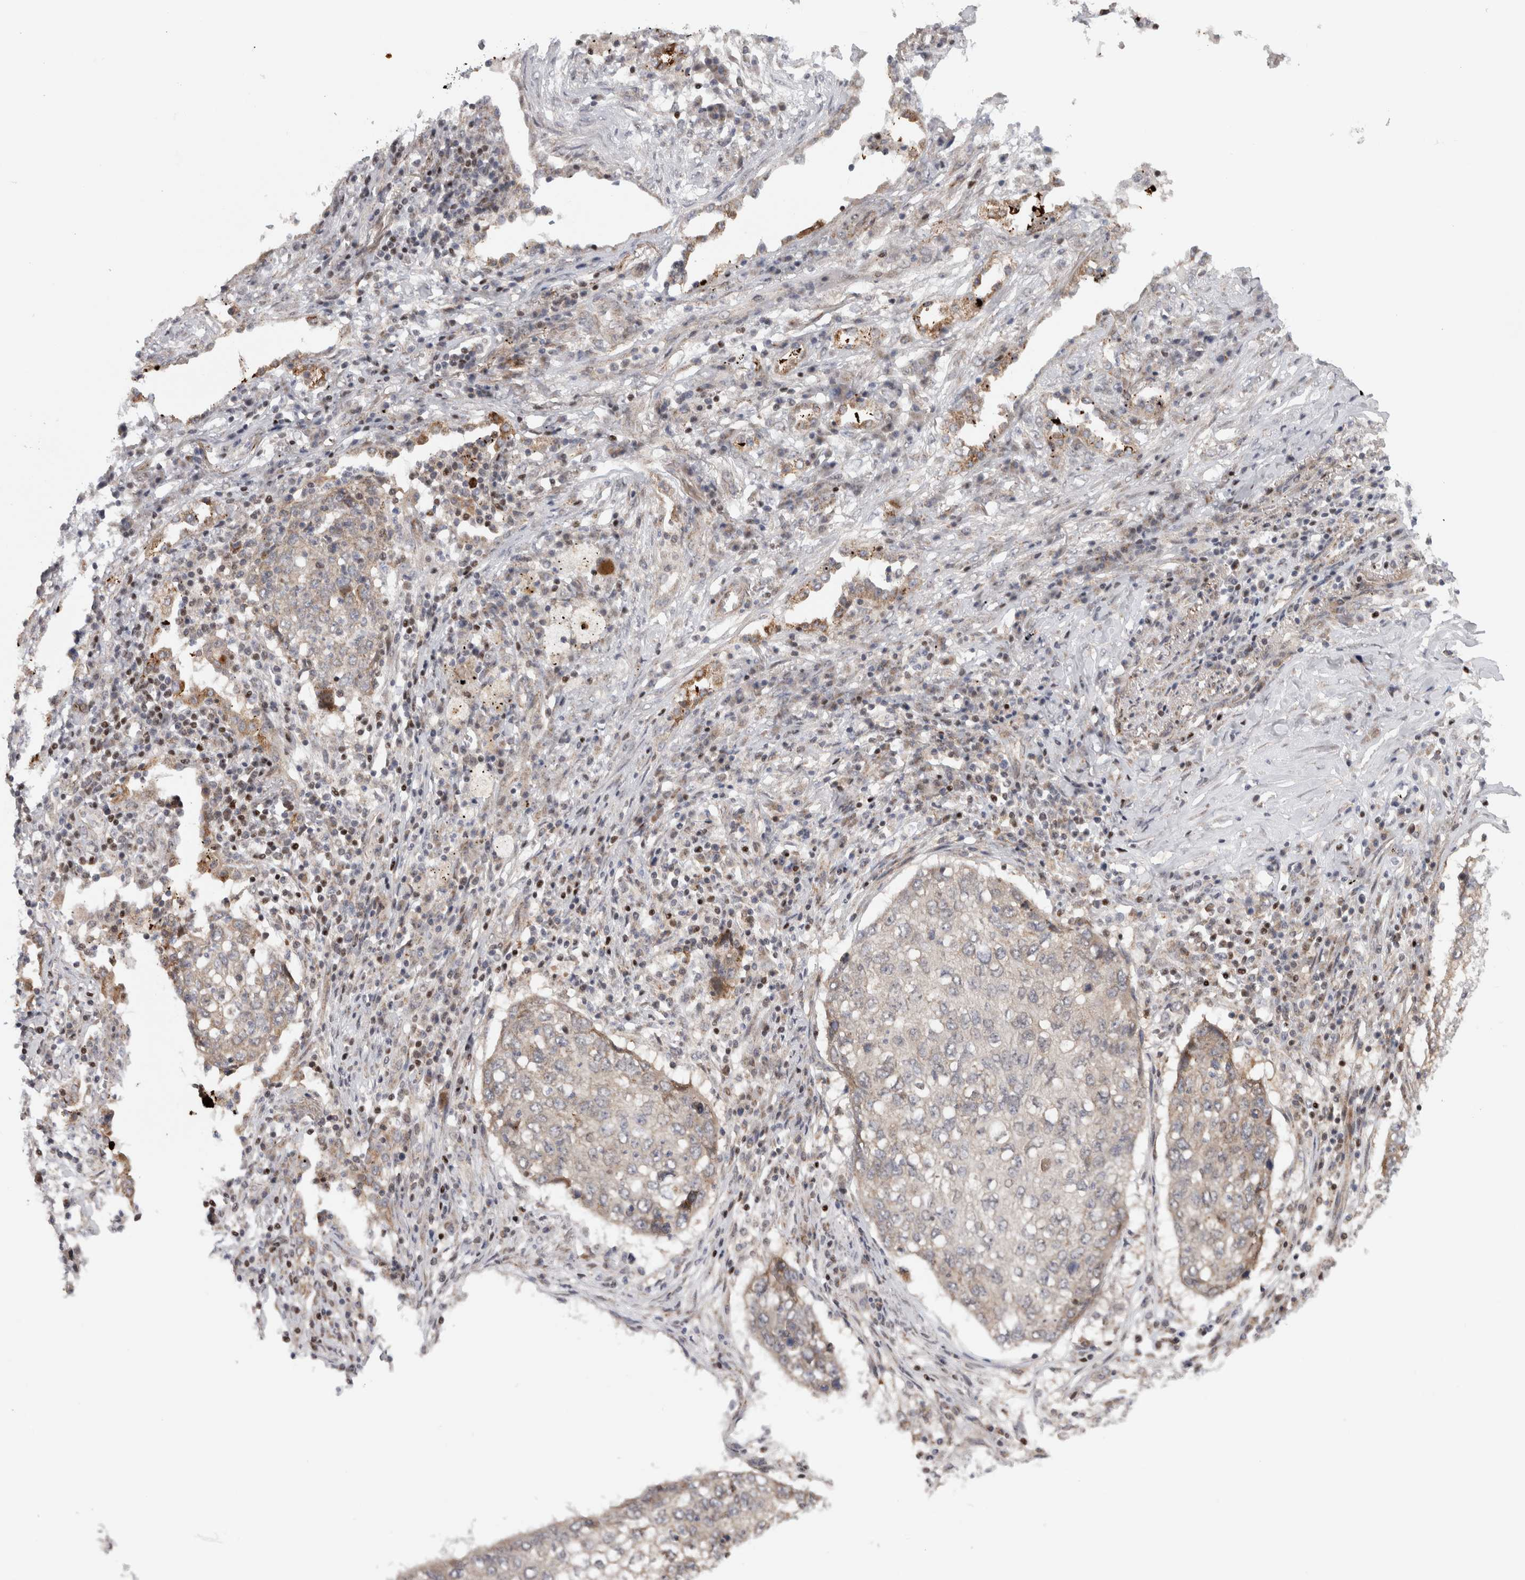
{"staining": {"intensity": "negative", "quantity": "none", "location": "none"}, "tissue": "lung cancer", "cell_type": "Tumor cells", "image_type": "cancer", "snomed": [{"axis": "morphology", "description": "Squamous cell carcinoma, NOS"}, {"axis": "topography", "description": "Lung"}], "caption": "DAB (3,3'-diaminobenzidine) immunohistochemical staining of human lung cancer exhibits no significant staining in tumor cells.", "gene": "KDM8", "patient": {"sex": "female", "age": 63}}